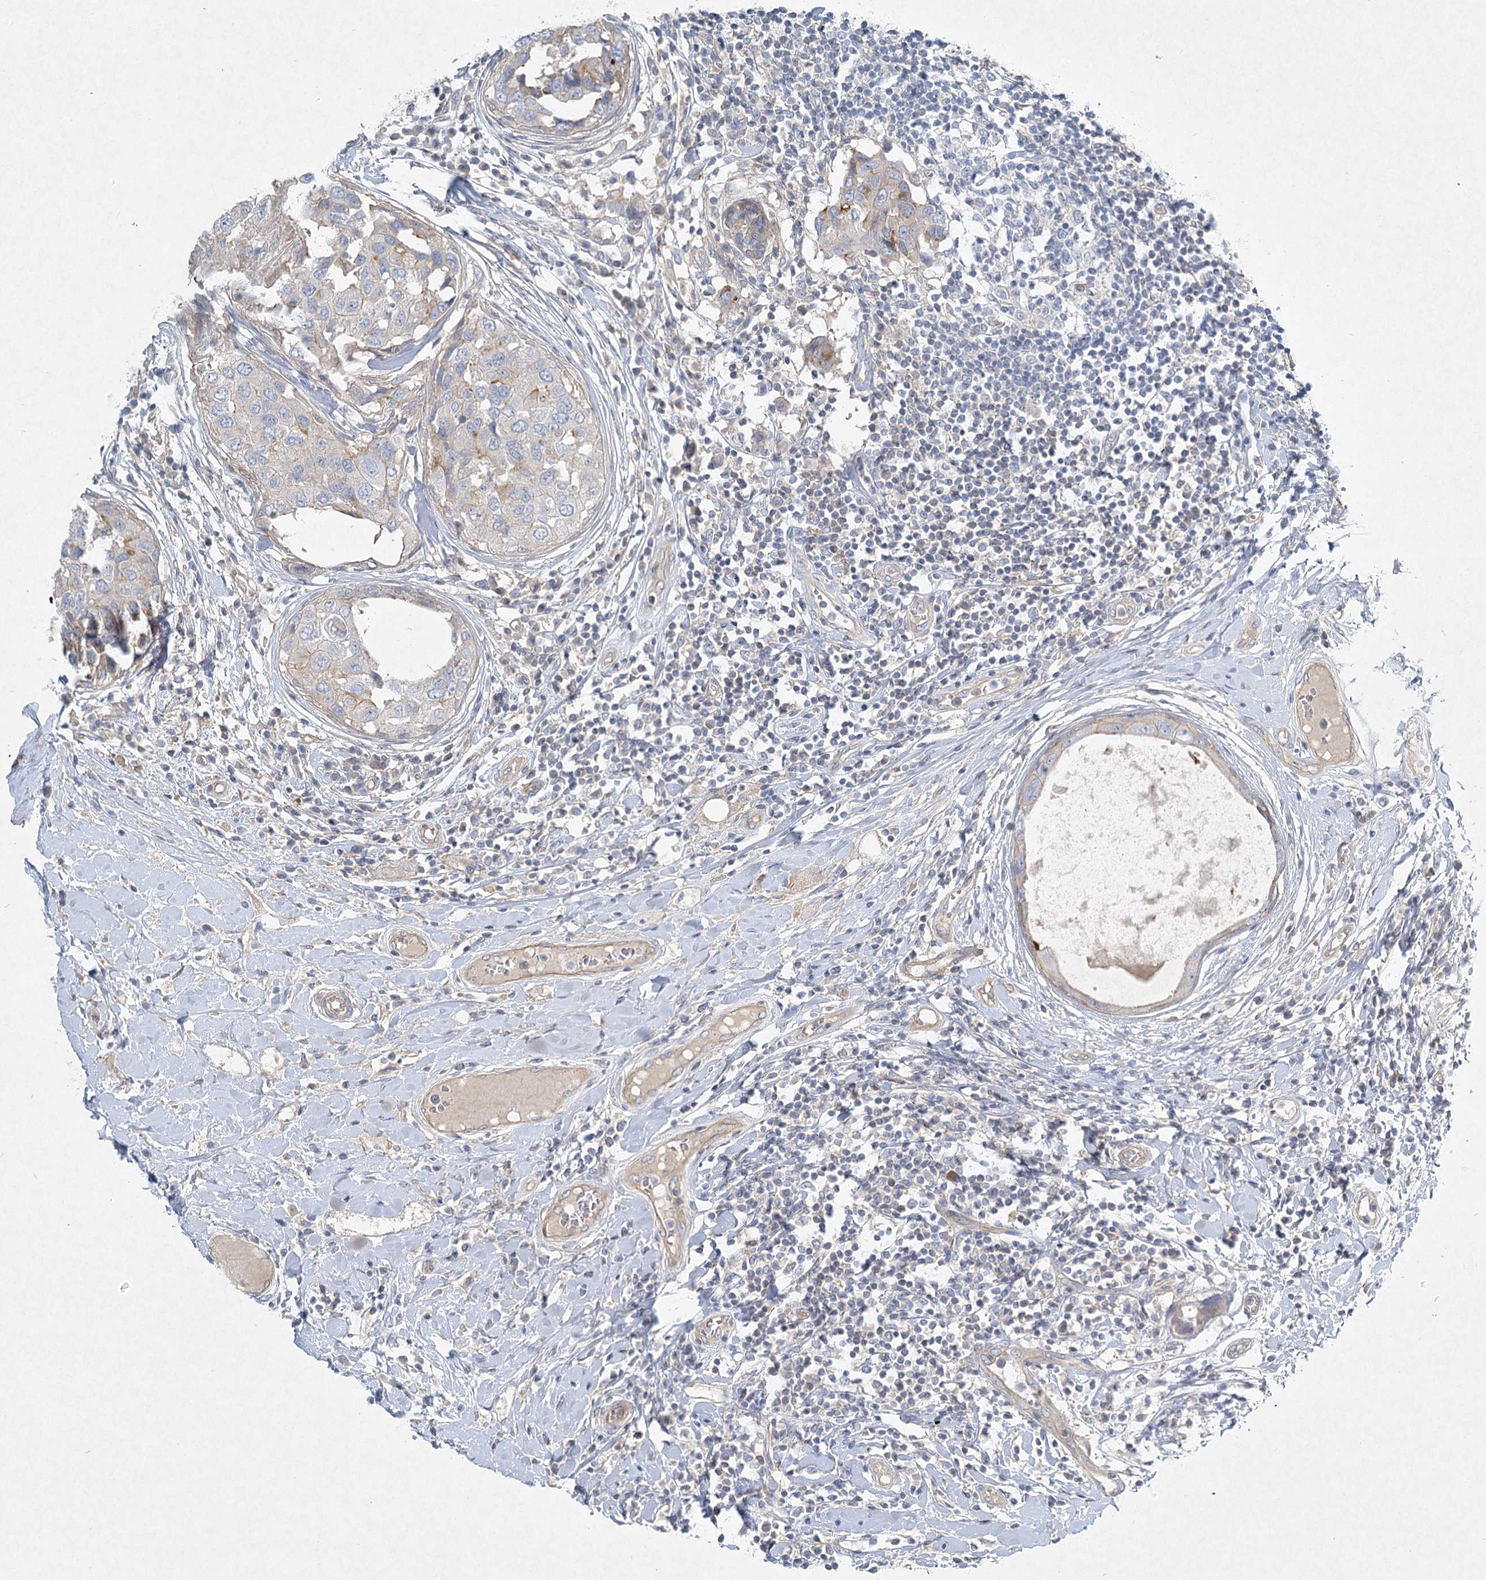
{"staining": {"intensity": "weak", "quantity": "<25%", "location": "cytoplasmic/membranous"}, "tissue": "breast cancer", "cell_type": "Tumor cells", "image_type": "cancer", "snomed": [{"axis": "morphology", "description": "Duct carcinoma"}, {"axis": "topography", "description": "Breast"}], "caption": "Histopathology image shows no protein positivity in tumor cells of breast invasive ductal carcinoma tissue. (Stains: DAB (3,3'-diaminobenzidine) IHC with hematoxylin counter stain, Microscopy: brightfield microscopy at high magnification).", "gene": "DNMBP", "patient": {"sex": "female", "age": 27}}